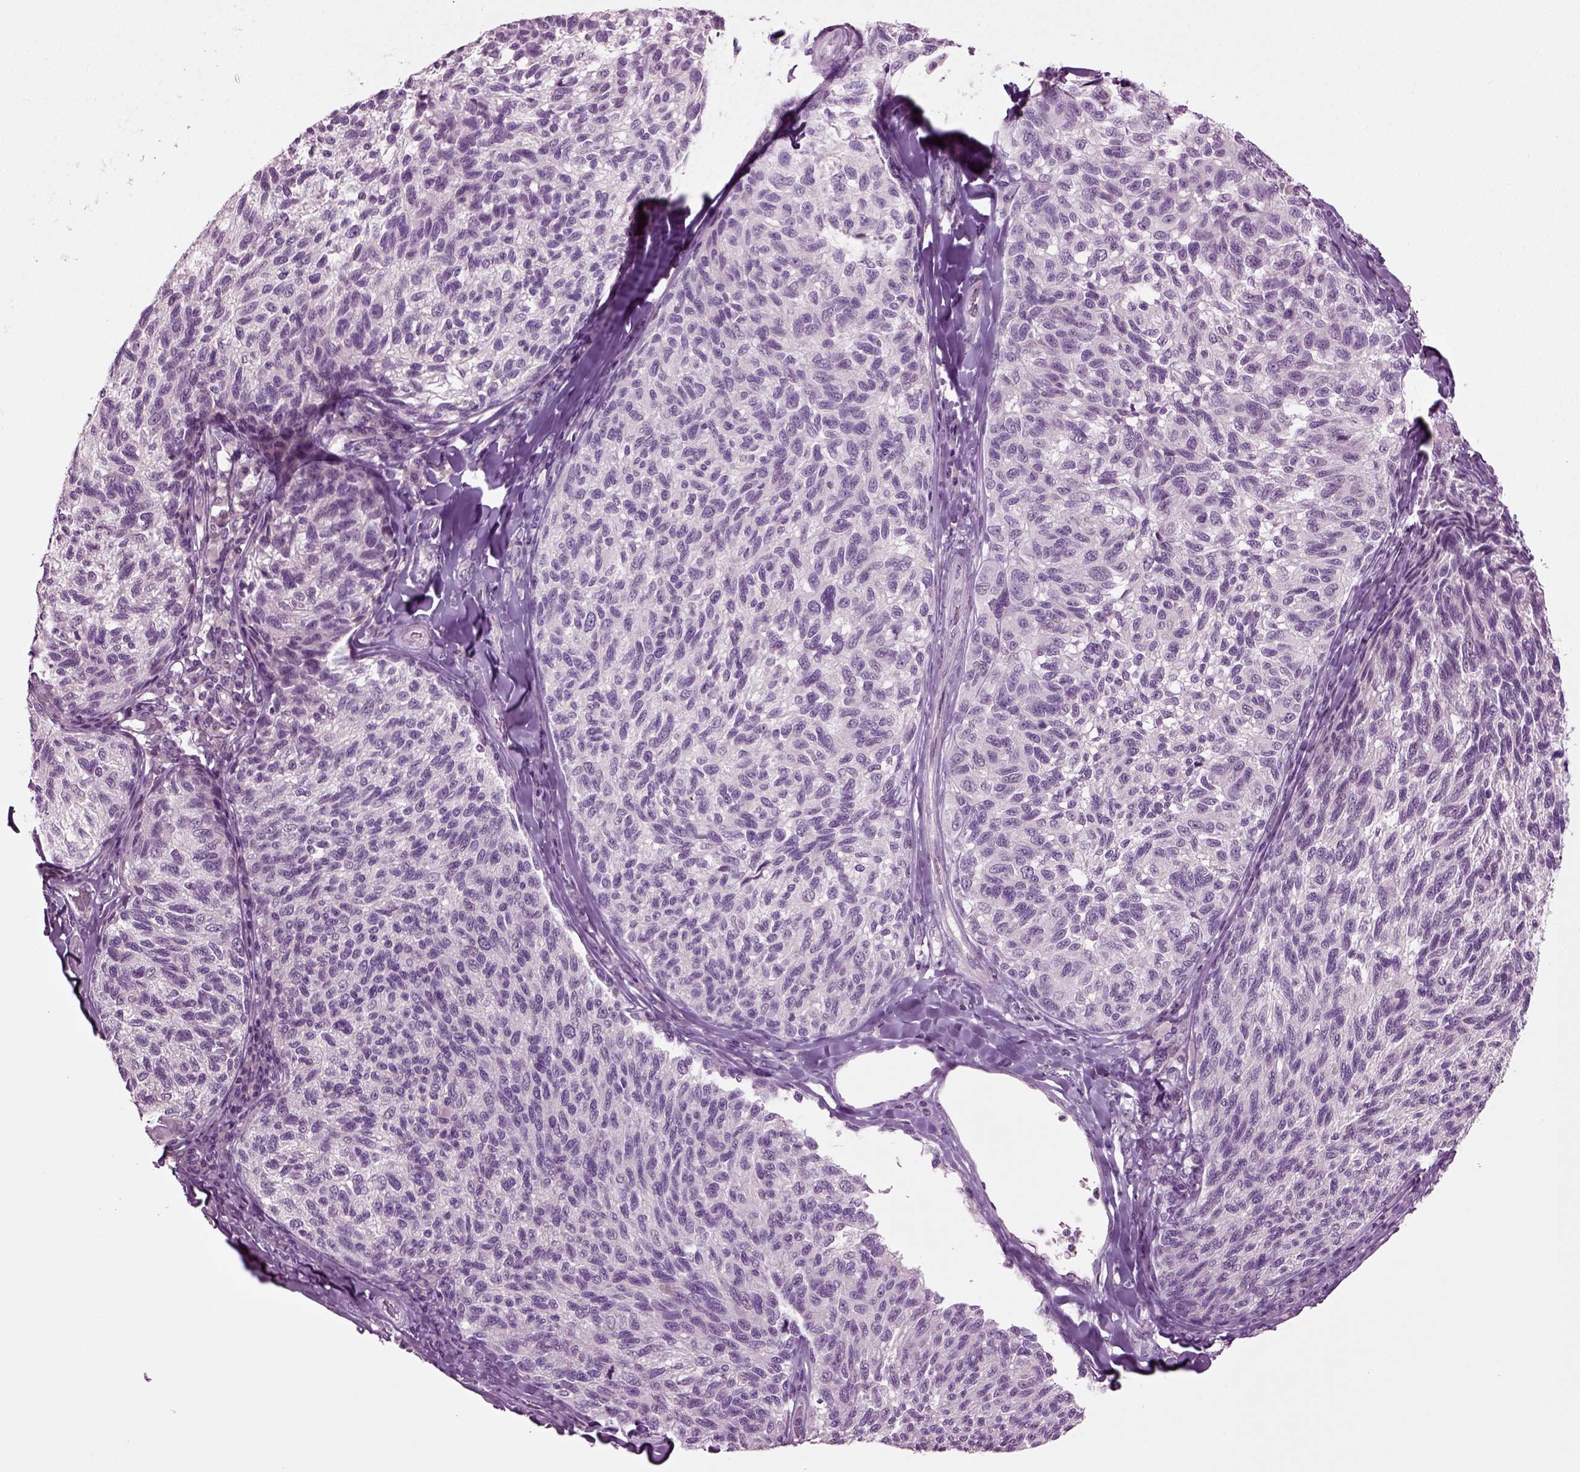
{"staining": {"intensity": "negative", "quantity": "none", "location": "none"}, "tissue": "melanoma", "cell_type": "Tumor cells", "image_type": "cancer", "snomed": [{"axis": "morphology", "description": "Malignant melanoma, NOS"}, {"axis": "topography", "description": "Skin"}], "caption": "An image of melanoma stained for a protein displays no brown staining in tumor cells. (IHC, brightfield microscopy, high magnification).", "gene": "COL9A2", "patient": {"sex": "female", "age": 73}}